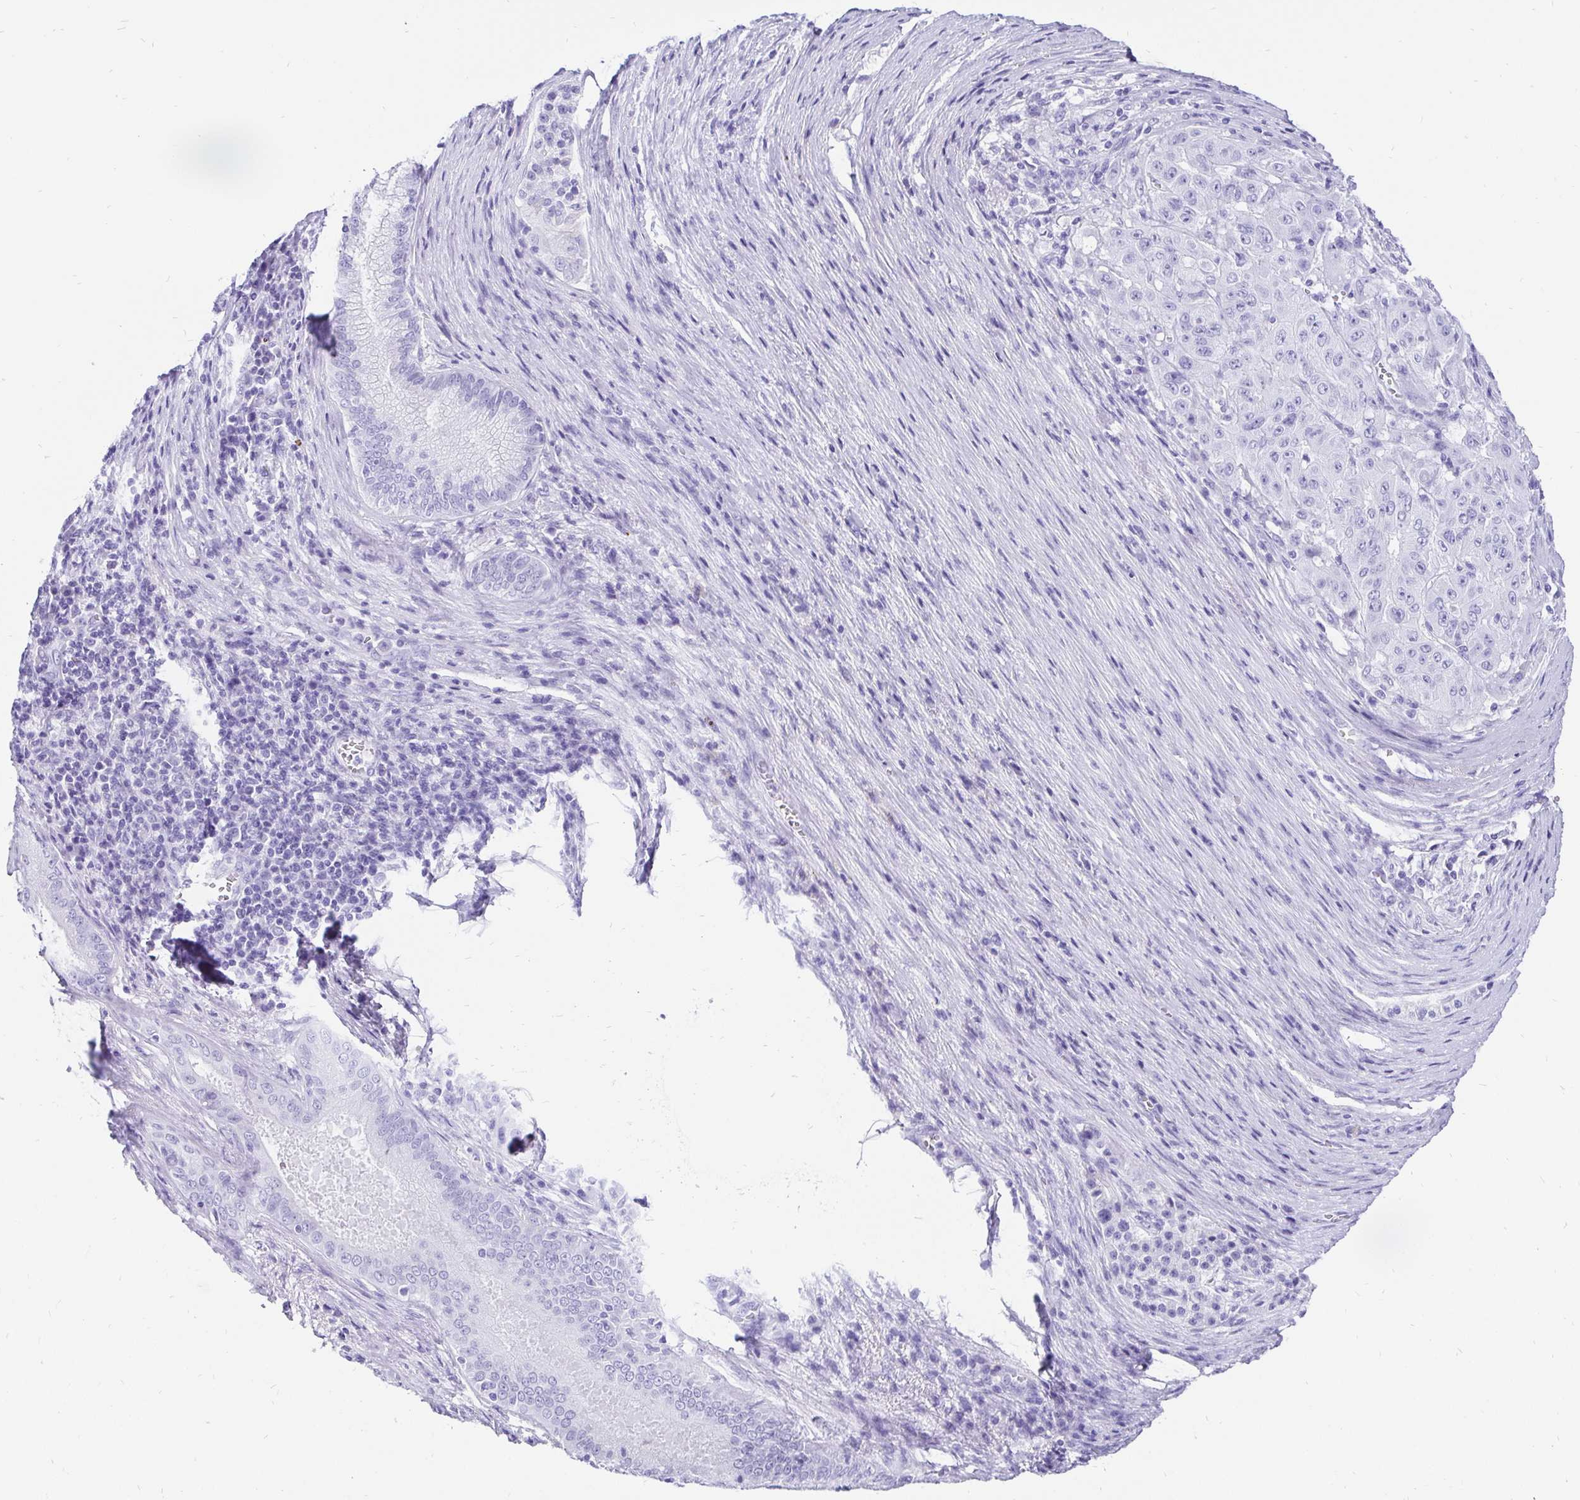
{"staining": {"intensity": "negative", "quantity": "none", "location": "none"}, "tissue": "pancreatic cancer", "cell_type": "Tumor cells", "image_type": "cancer", "snomed": [{"axis": "morphology", "description": "Adenocarcinoma, NOS"}, {"axis": "topography", "description": "Pancreas"}], "caption": "An immunohistochemistry (IHC) histopathology image of pancreatic cancer (adenocarcinoma) is shown. There is no staining in tumor cells of pancreatic cancer (adenocarcinoma).", "gene": "KRT13", "patient": {"sex": "male", "age": 63}}